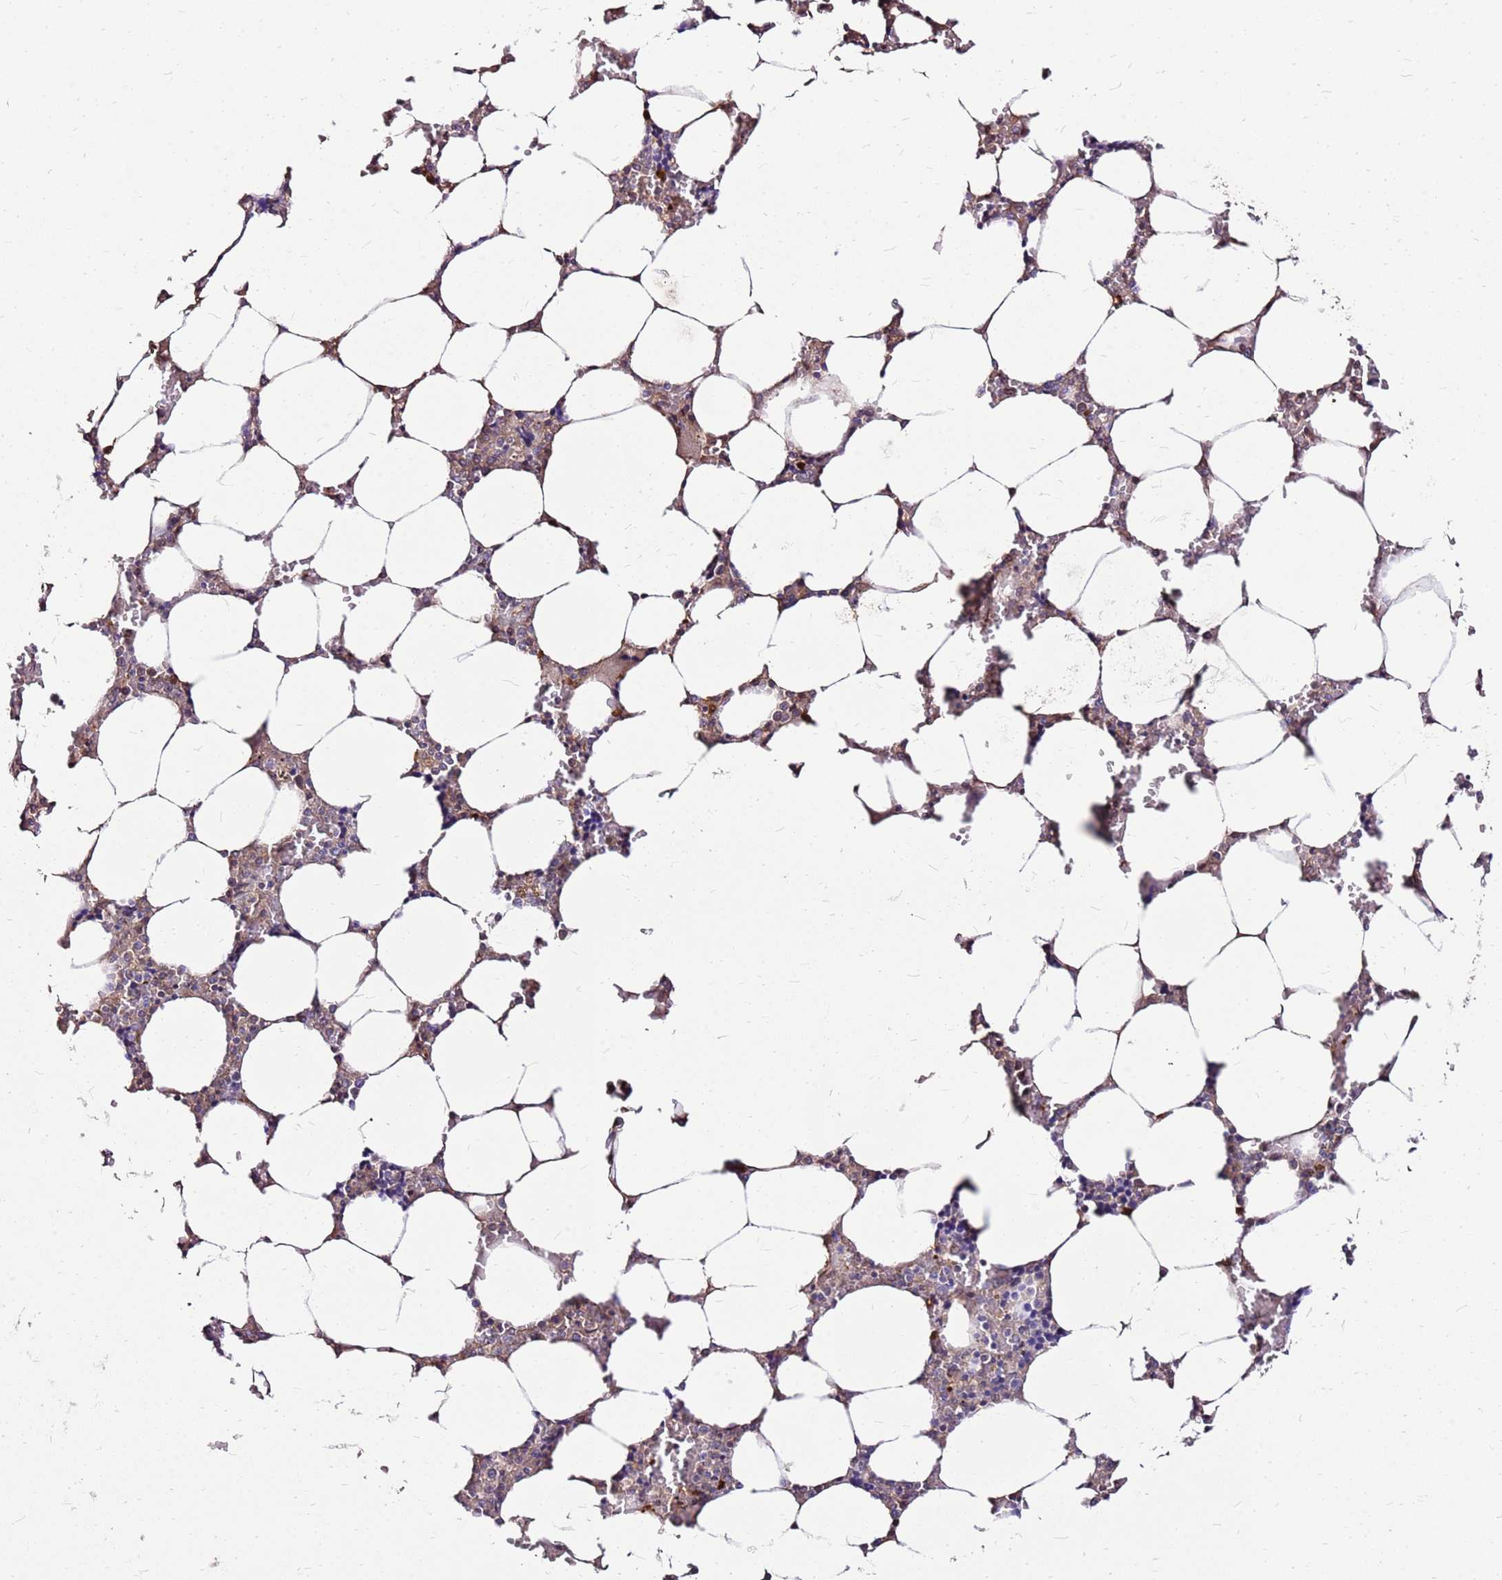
{"staining": {"intensity": "moderate", "quantity": "<25%", "location": "nuclear"}, "tissue": "bone marrow", "cell_type": "Hematopoietic cells", "image_type": "normal", "snomed": [{"axis": "morphology", "description": "Normal tissue, NOS"}, {"axis": "topography", "description": "Bone marrow"}], "caption": "Immunohistochemistry histopathology image of normal bone marrow: human bone marrow stained using immunohistochemistry (IHC) displays low levels of moderate protein expression localized specifically in the nuclear of hematopoietic cells, appearing as a nuclear brown color.", "gene": "ALDH1A3", "patient": {"sex": "male", "age": 64}}